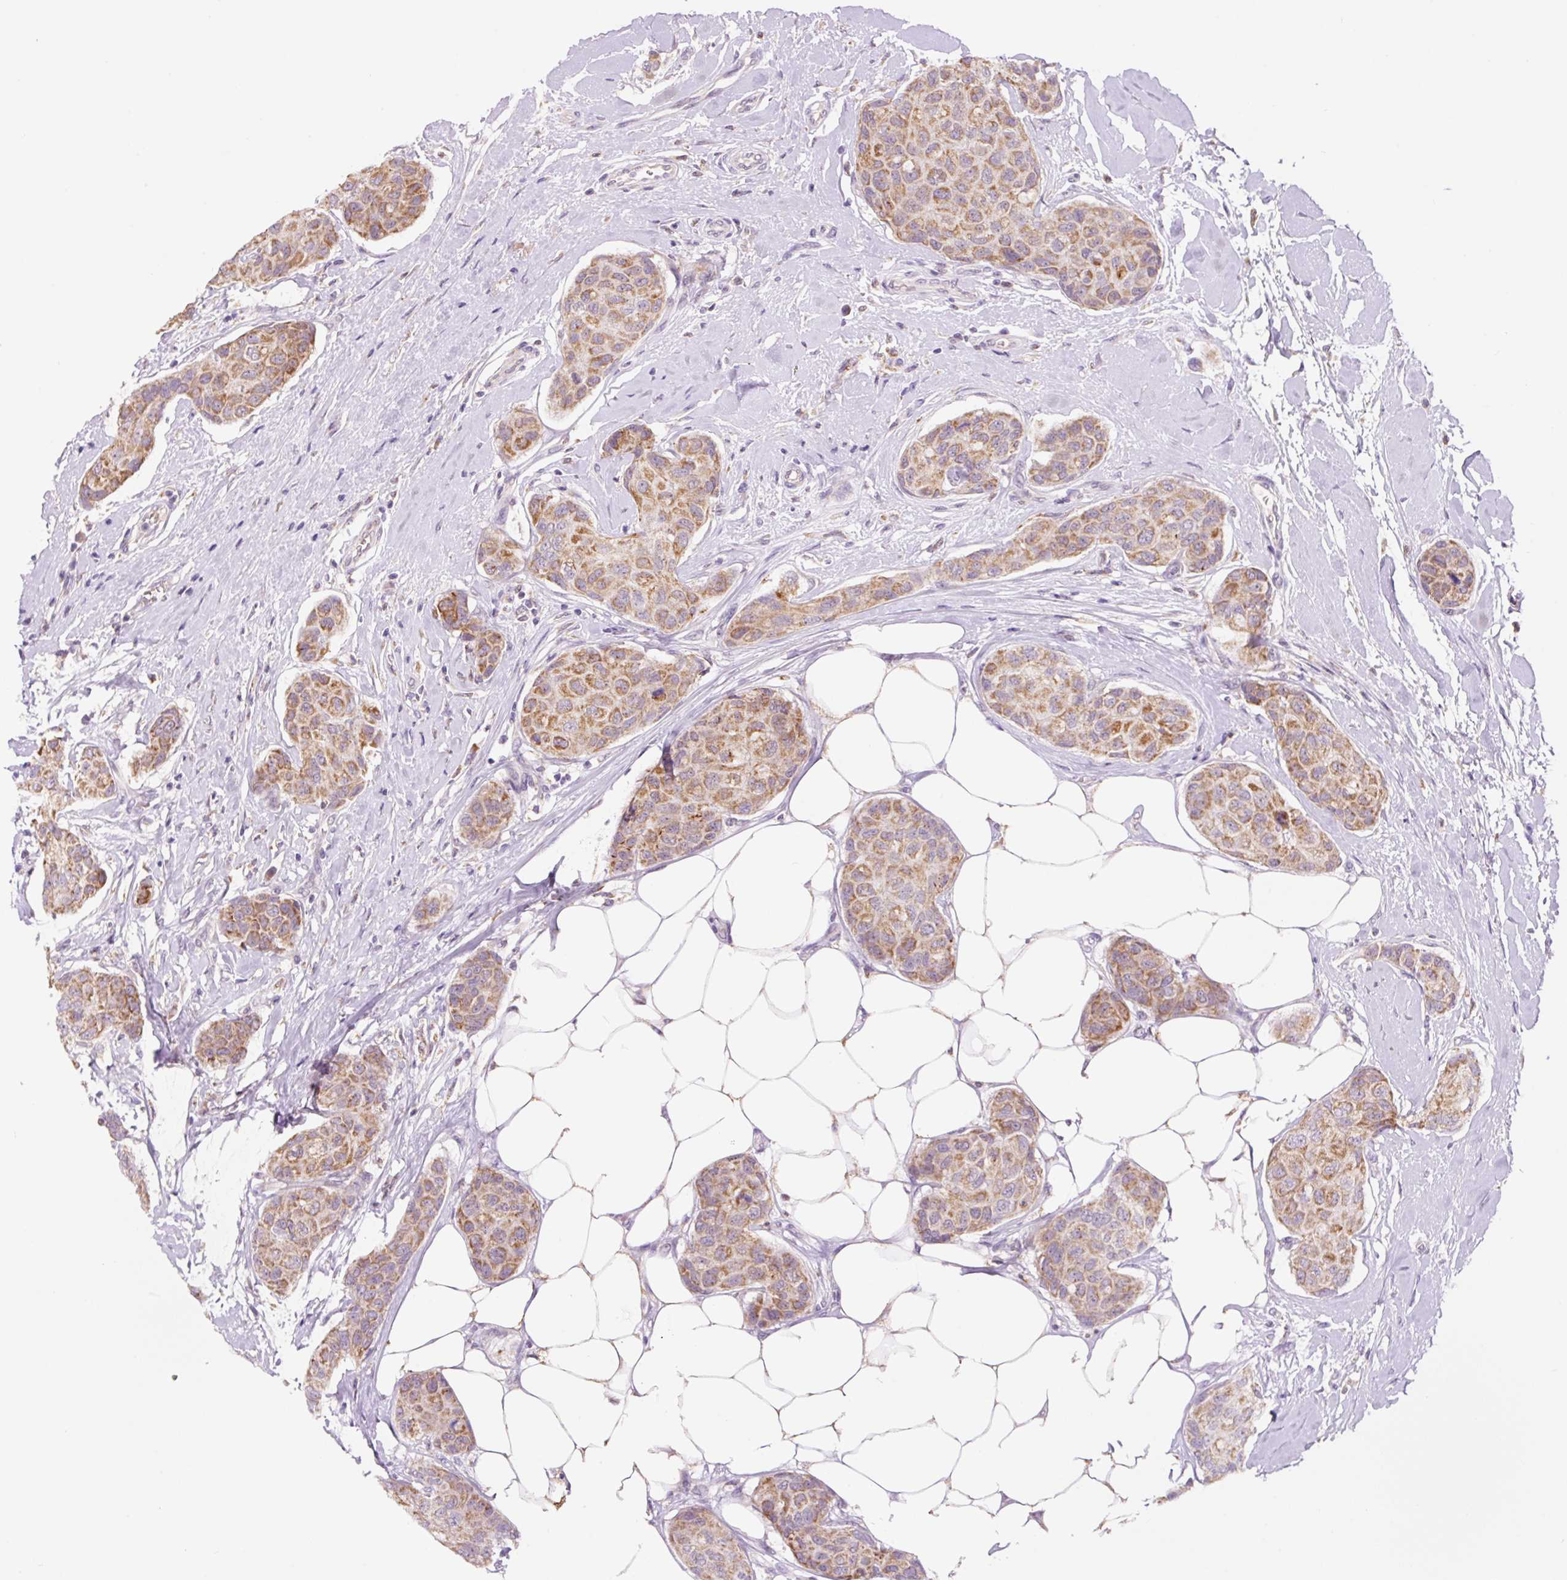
{"staining": {"intensity": "moderate", "quantity": "25%-75%", "location": "cytoplasmic/membranous"}, "tissue": "breast cancer", "cell_type": "Tumor cells", "image_type": "cancer", "snomed": [{"axis": "morphology", "description": "Duct carcinoma"}, {"axis": "topography", "description": "Breast"}, {"axis": "topography", "description": "Lymph node"}], "caption": "Immunohistochemistry (IHC) photomicrograph of neoplastic tissue: human breast invasive ductal carcinoma stained using immunohistochemistry (IHC) reveals medium levels of moderate protein expression localized specifically in the cytoplasmic/membranous of tumor cells, appearing as a cytoplasmic/membranous brown color.", "gene": "PCK2", "patient": {"sex": "female", "age": 80}}